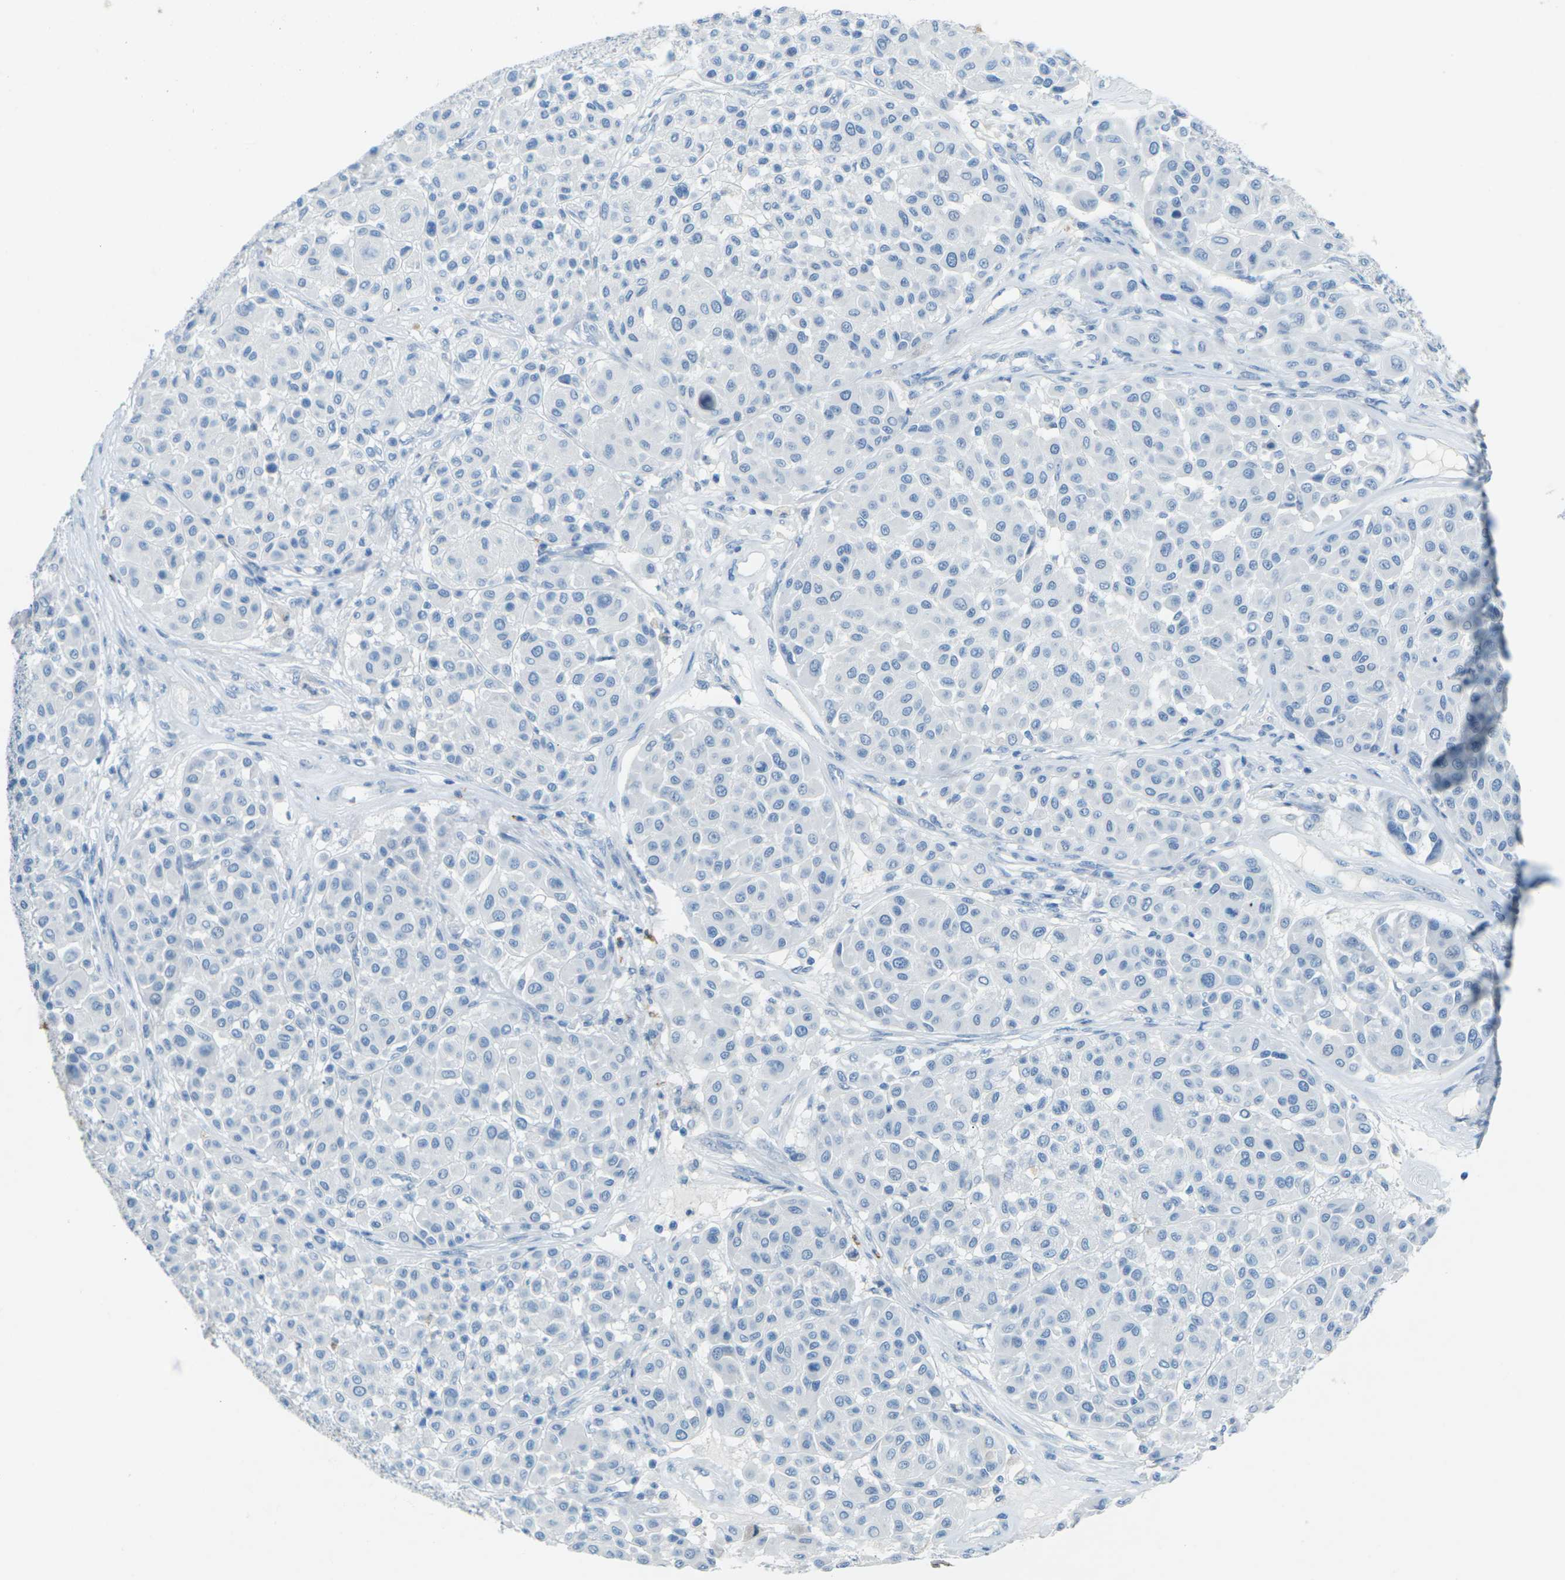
{"staining": {"intensity": "negative", "quantity": "none", "location": "none"}, "tissue": "melanoma", "cell_type": "Tumor cells", "image_type": "cancer", "snomed": [{"axis": "morphology", "description": "Malignant melanoma, Metastatic site"}, {"axis": "topography", "description": "Soft tissue"}], "caption": "Tumor cells show no significant staining in malignant melanoma (metastatic site). Brightfield microscopy of immunohistochemistry stained with DAB (brown) and hematoxylin (blue), captured at high magnification.", "gene": "CDH16", "patient": {"sex": "male", "age": 41}}